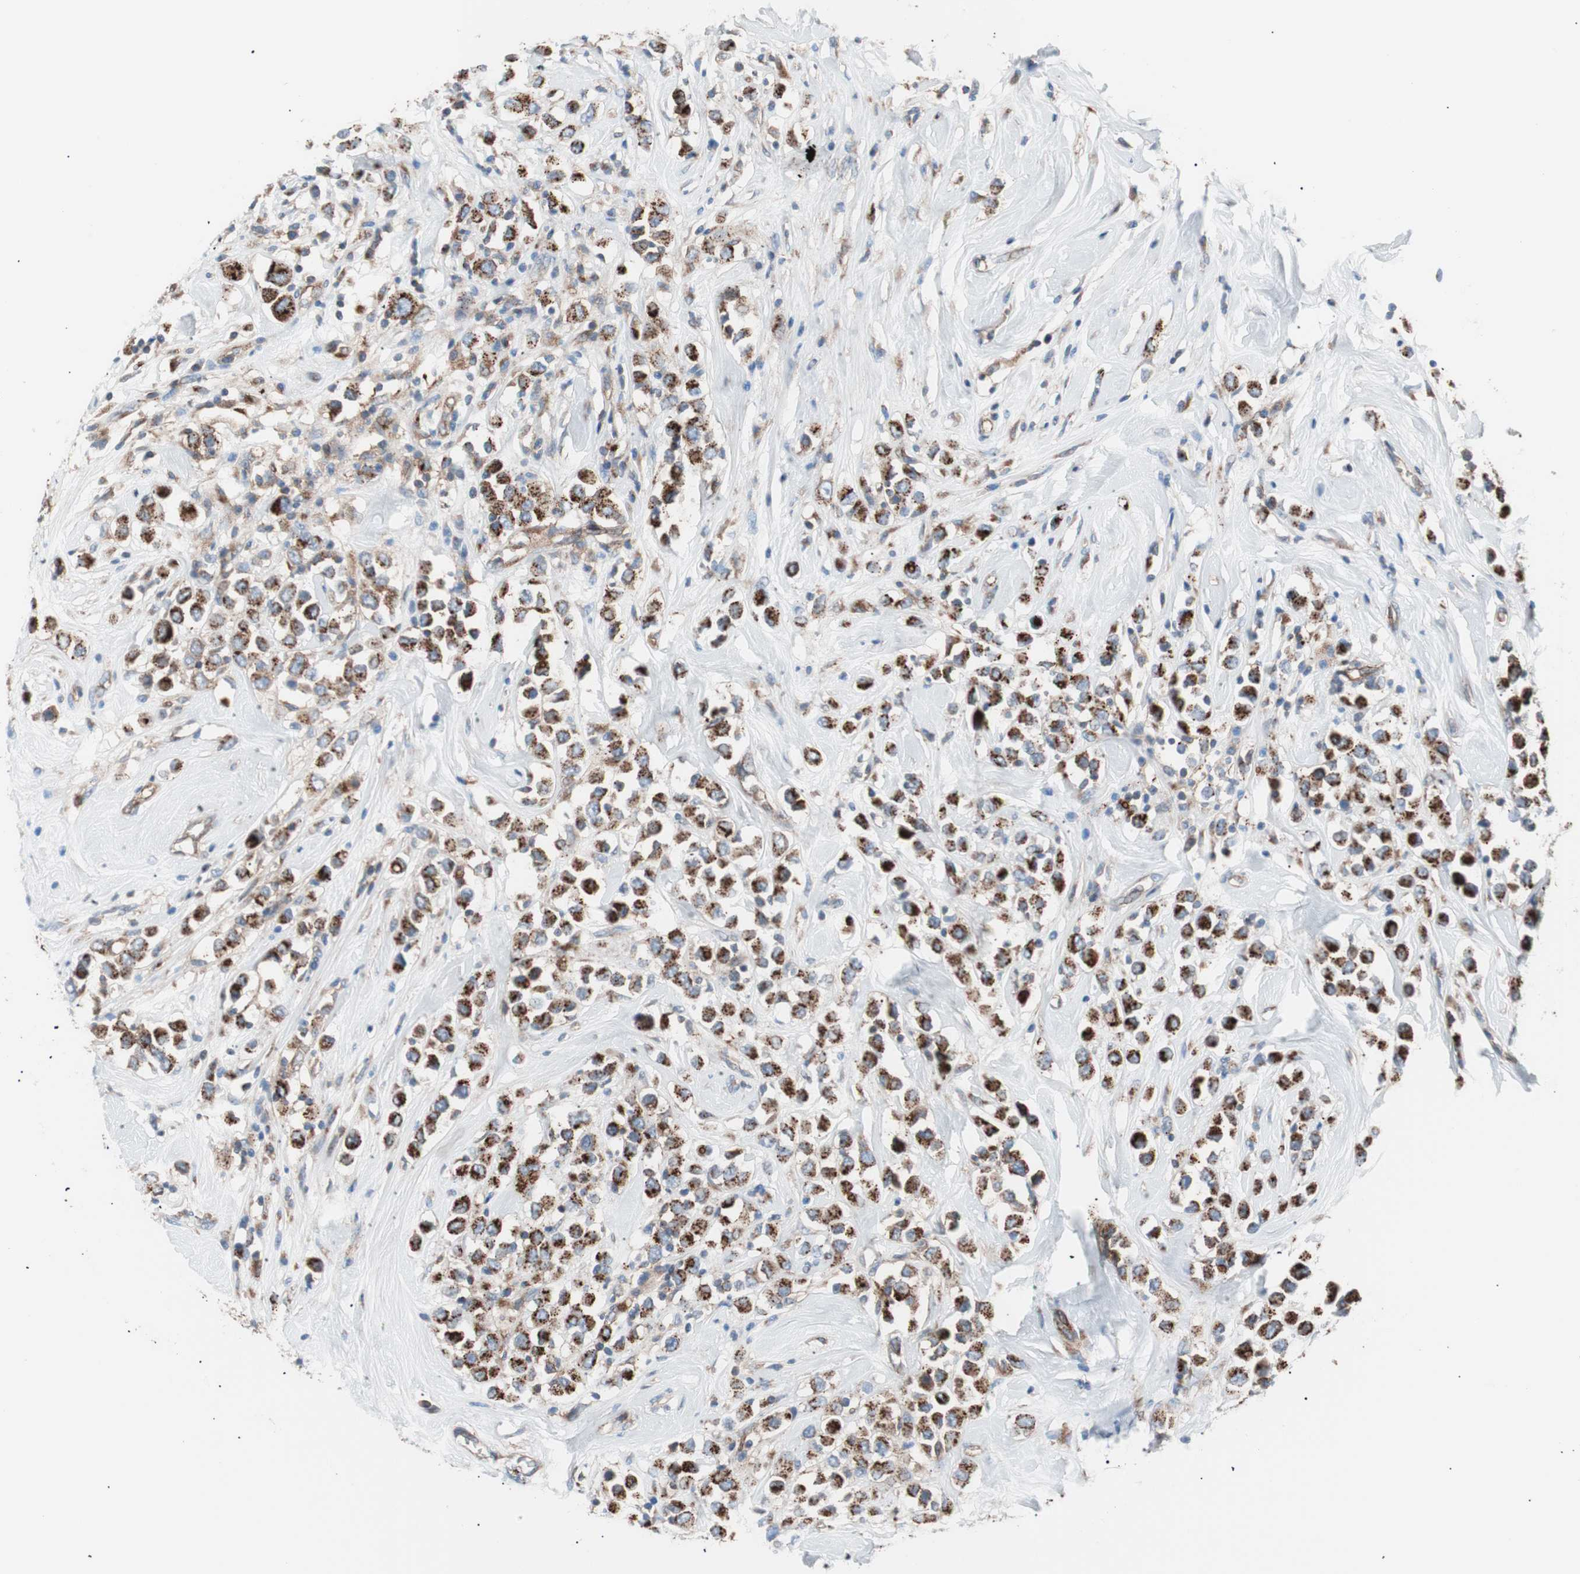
{"staining": {"intensity": "moderate", "quantity": ">75%", "location": "cytoplasmic/membranous"}, "tissue": "breast cancer", "cell_type": "Tumor cells", "image_type": "cancer", "snomed": [{"axis": "morphology", "description": "Duct carcinoma"}, {"axis": "topography", "description": "Breast"}], "caption": "Immunohistochemical staining of human intraductal carcinoma (breast) shows medium levels of moderate cytoplasmic/membranous expression in approximately >75% of tumor cells.", "gene": "FLOT2", "patient": {"sex": "female", "age": 61}}